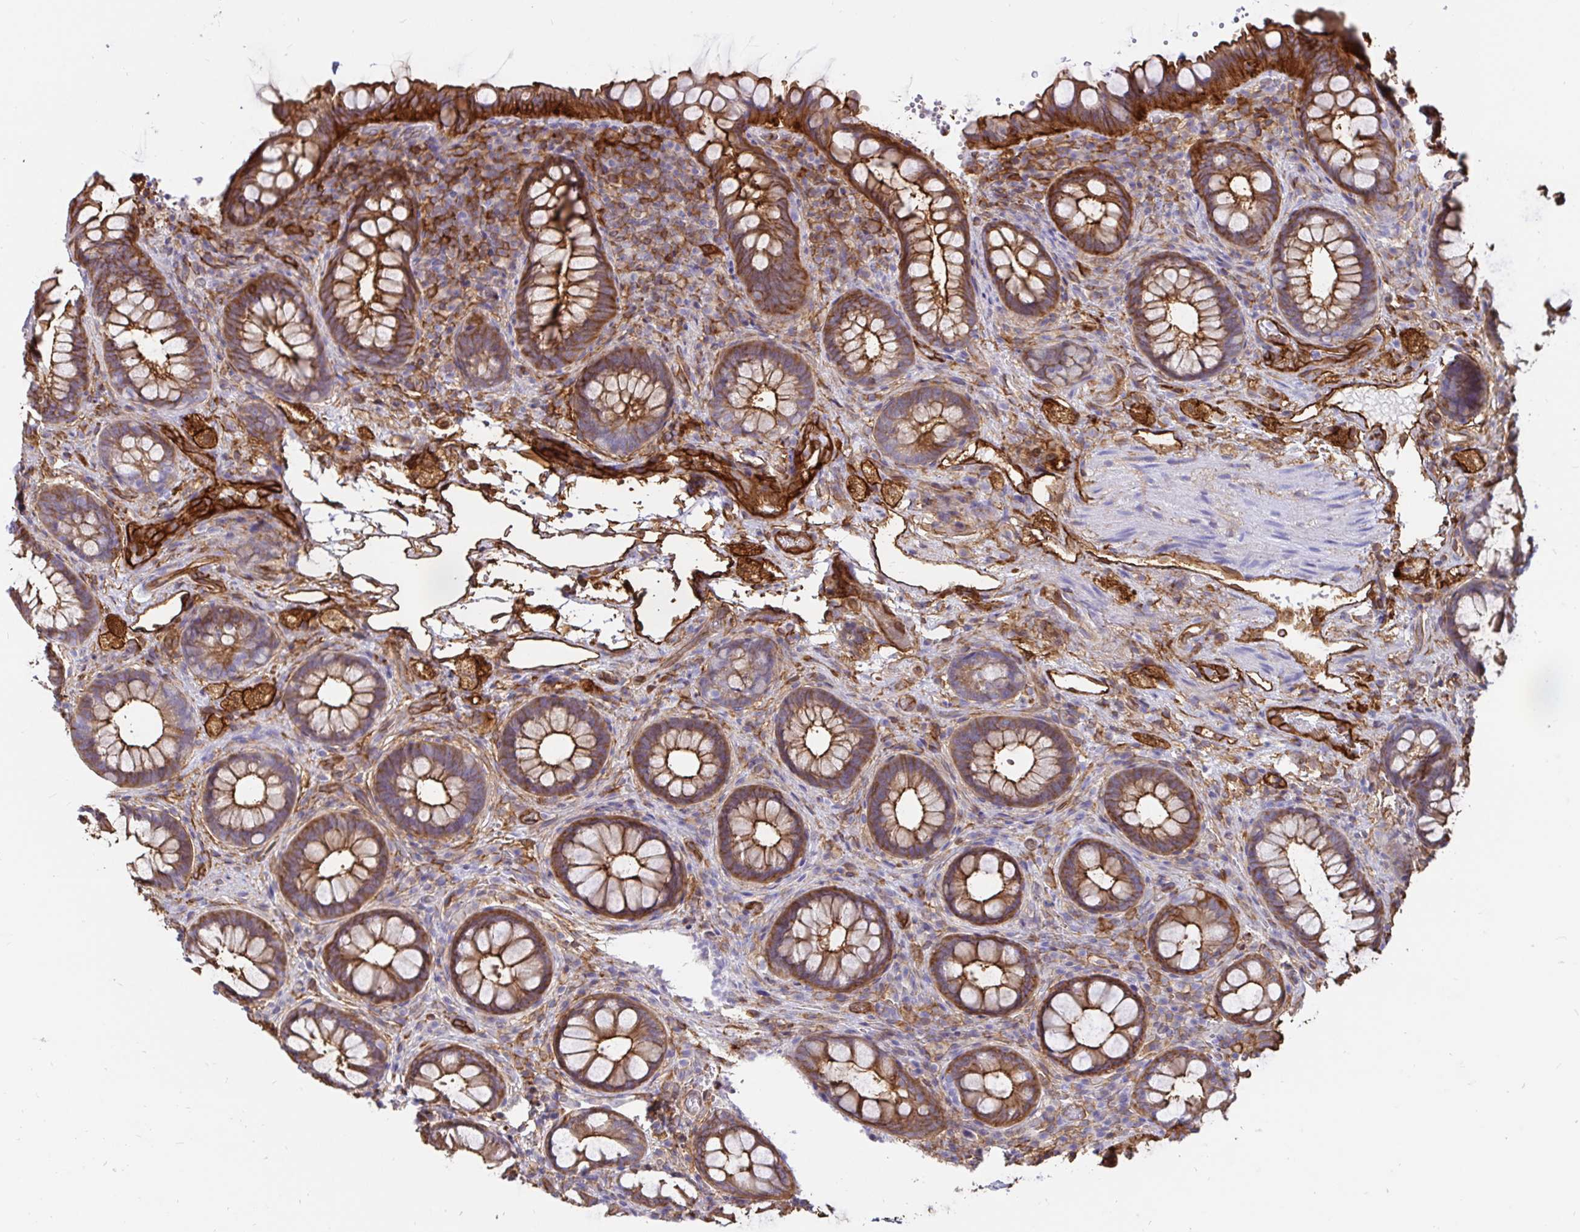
{"staining": {"intensity": "strong", "quantity": ">75%", "location": "cytoplasmic/membranous"}, "tissue": "rectum", "cell_type": "Glandular cells", "image_type": "normal", "snomed": [{"axis": "morphology", "description": "Normal tissue, NOS"}, {"axis": "topography", "description": "Rectum"}], "caption": "Immunohistochemical staining of normal rectum exhibits strong cytoplasmic/membranous protein positivity in approximately >75% of glandular cells. The staining is performed using DAB brown chromogen to label protein expression. The nuclei are counter-stained blue using hematoxylin.", "gene": "ANXA2", "patient": {"sex": "female", "age": 69}}